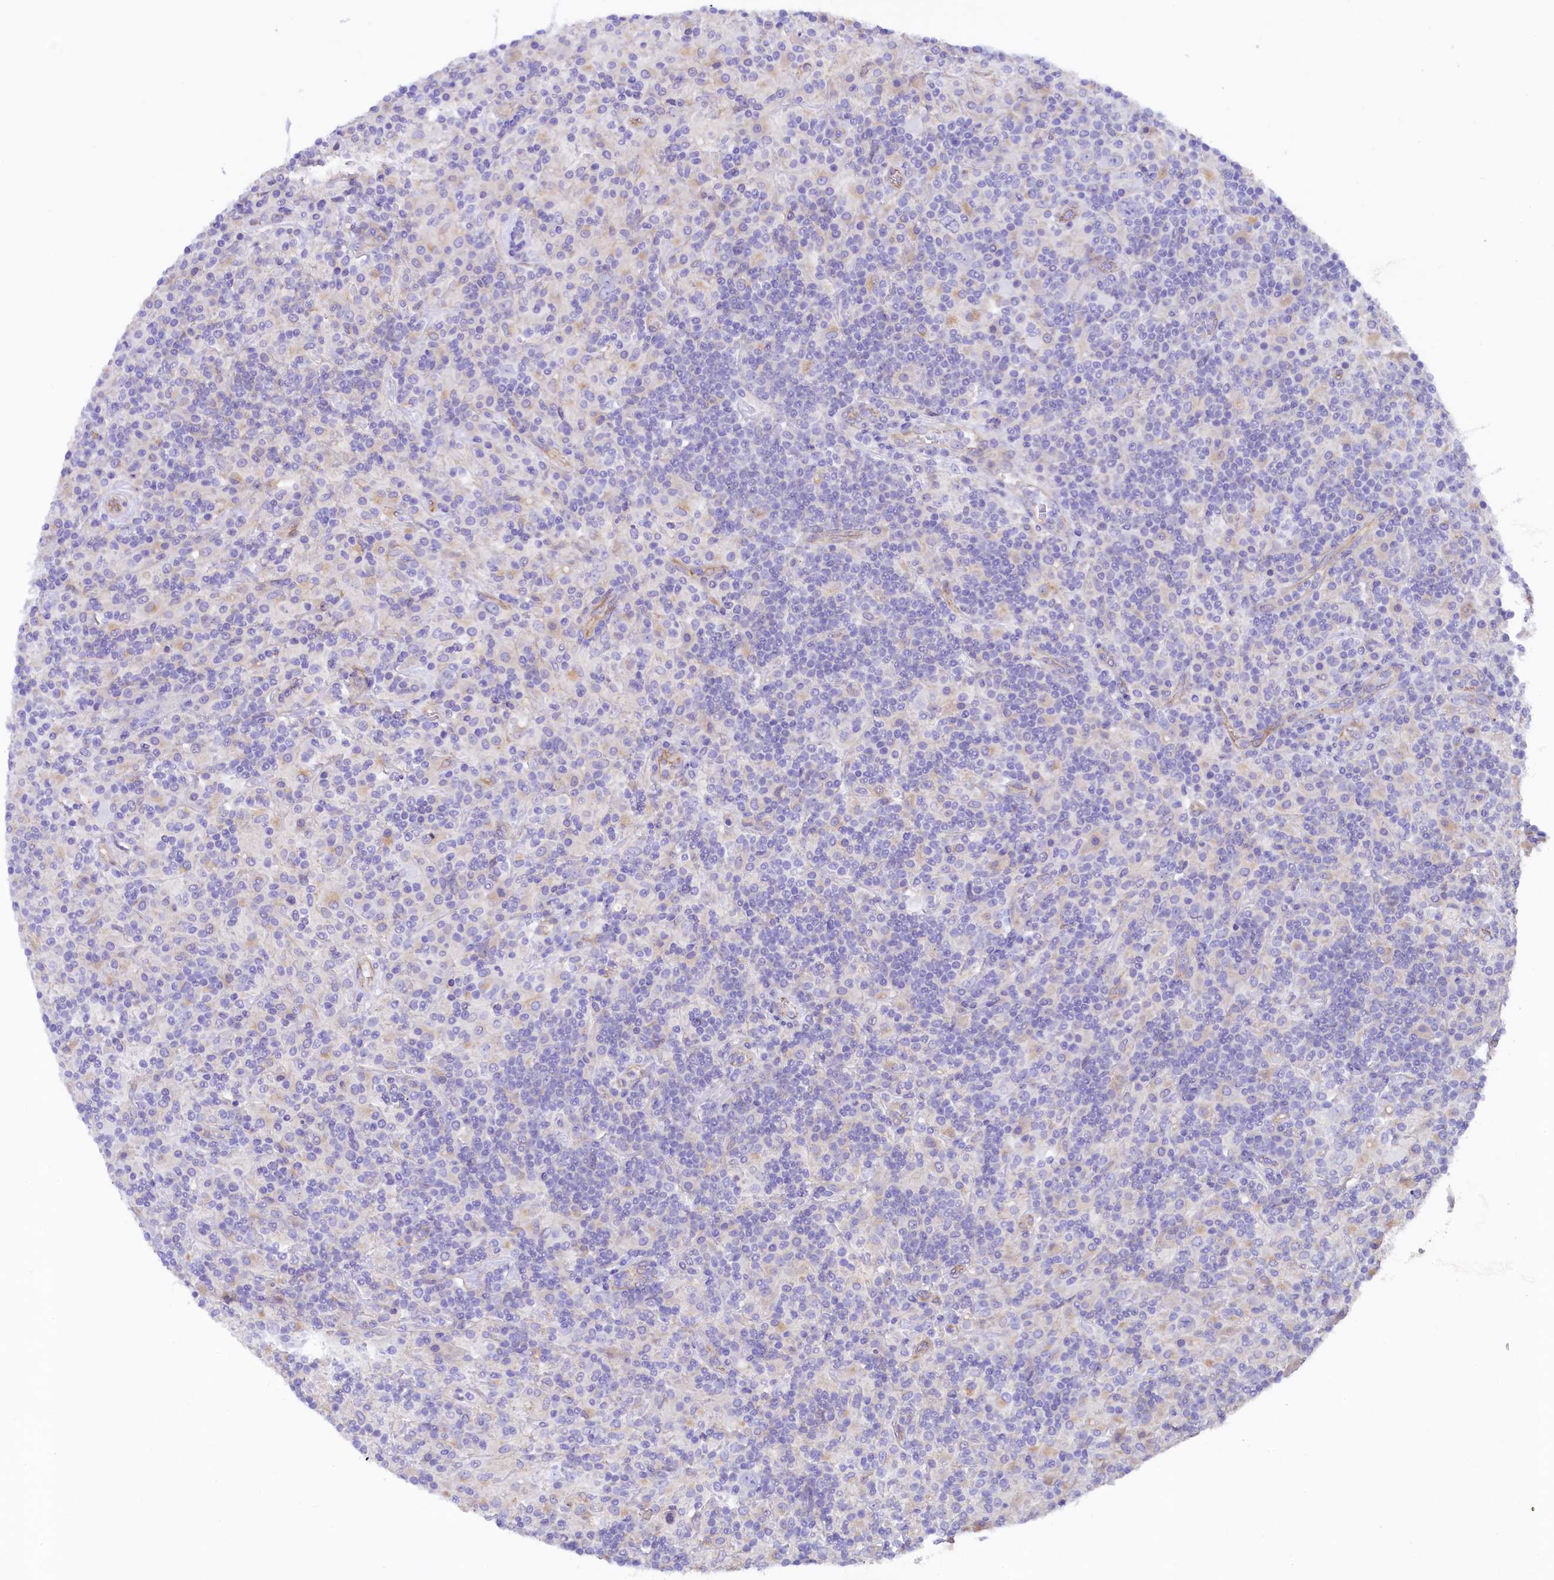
{"staining": {"intensity": "negative", "quantity": "none", "location": "none"}, "tissue": "lymphoma", "cell_type": "Tumor cells", "image_type": "cancer", "snomed": [{"axis": "morphology", "description": "Hodgkin's disease, NOS"}, {"axis": "topography", "description": "Lymph node"}], "caption": "The image exhibits no significant staining in tumor cells of Hodgkin's disease.", "gene": "SLF1", "patient": {"sex": "male", "age": 70}}